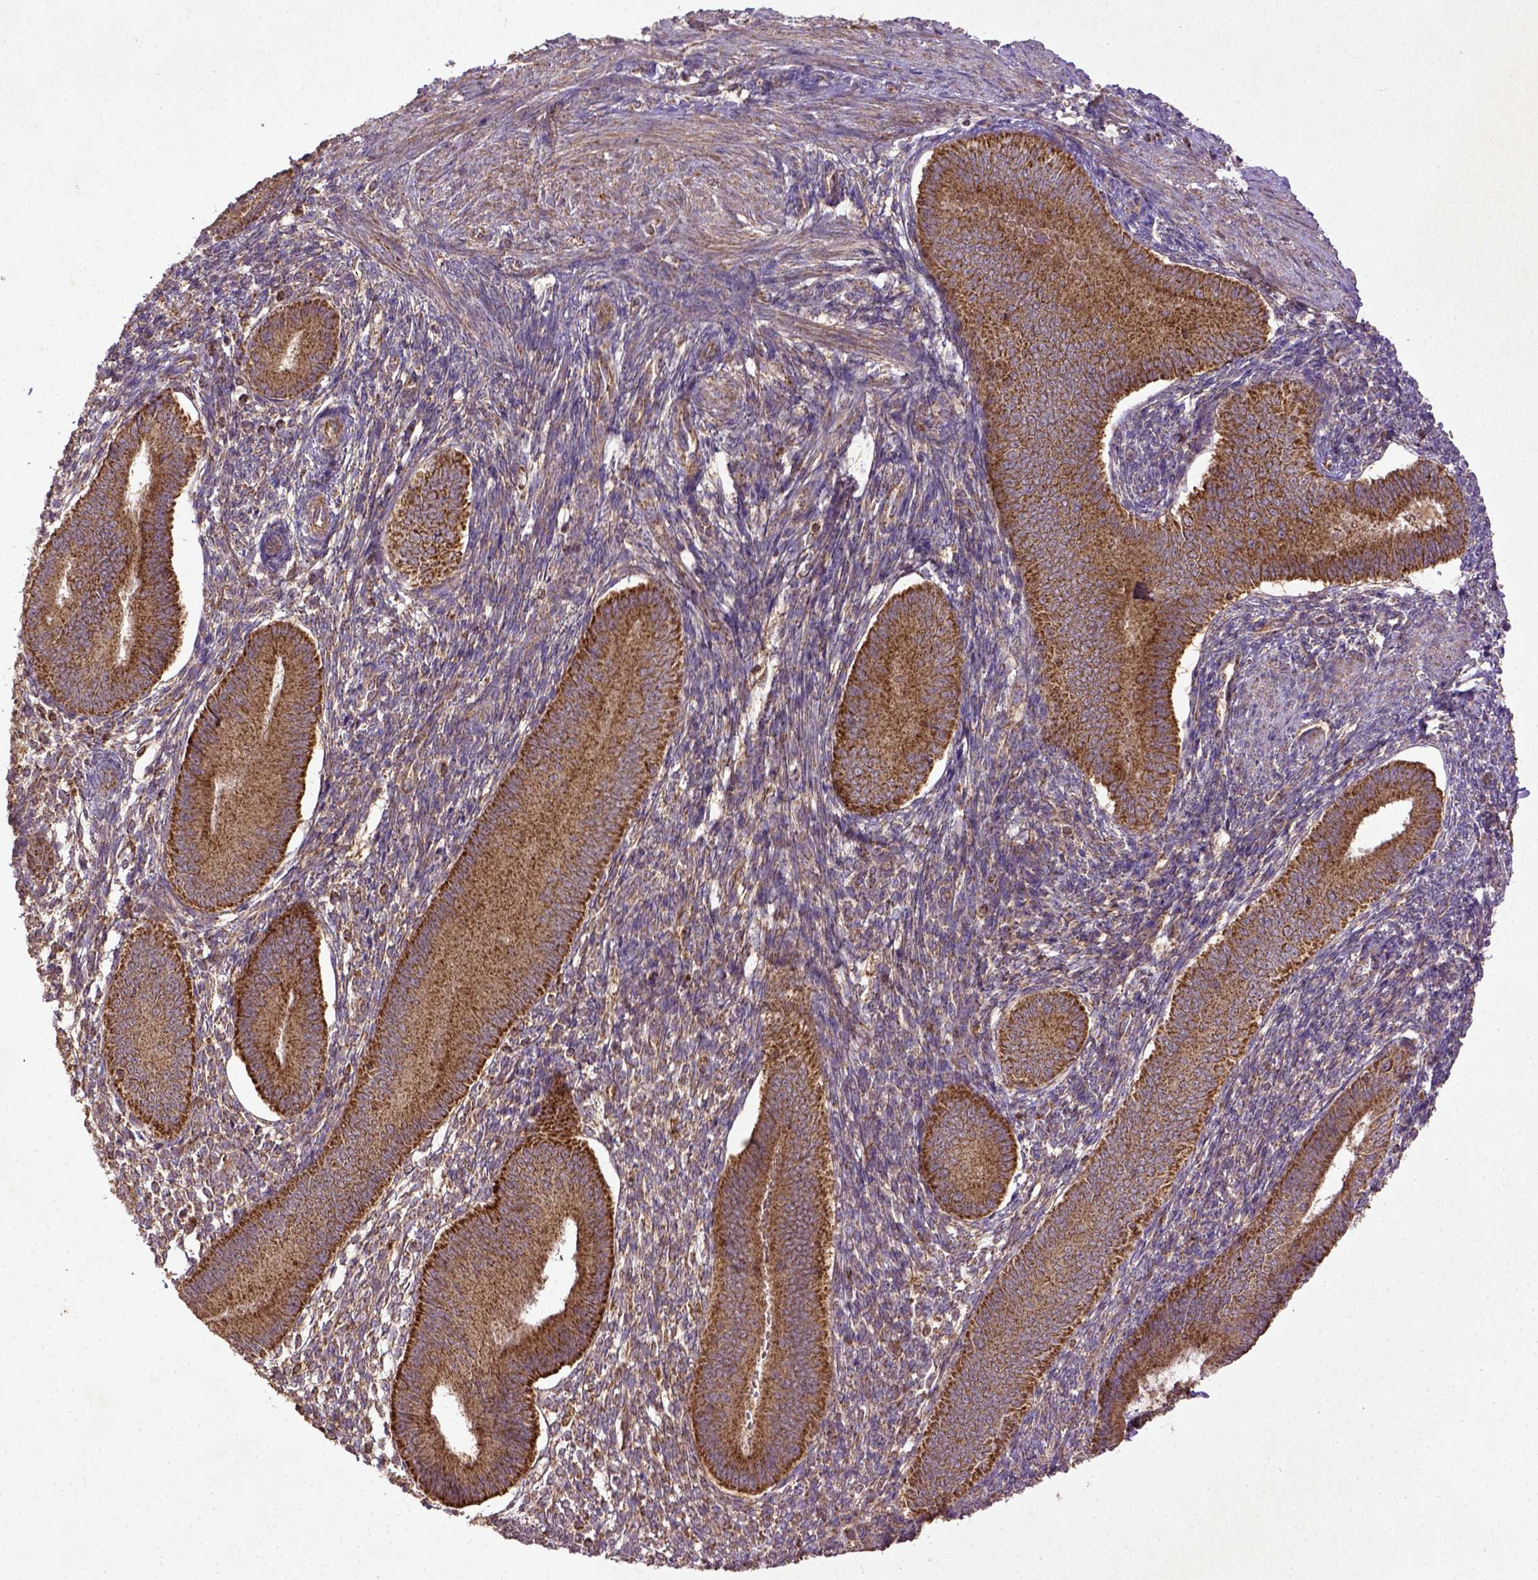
{"staining": {"intensity": "moderate", "quantity": ">75%", "location": "cytoplasmic/membranous"}, "tissue": "endometrium", "cell_type": "Cells in endometrial stroma", "image_type": "normal", "snomed": [{"axis": "morphology", "description": "Normal tissue, NOS"}, {"axis": "topography", "description": "Endometrium"}], "caption": "Approximately >75% of cells in endometrial stroma in normal endometrium demonstrate moderate cytoplasmic/membranous protein staining as visualized by brown immunohistochemical staining.", "gene": "MT", "patient": {"sex": "female", "age": 39}}